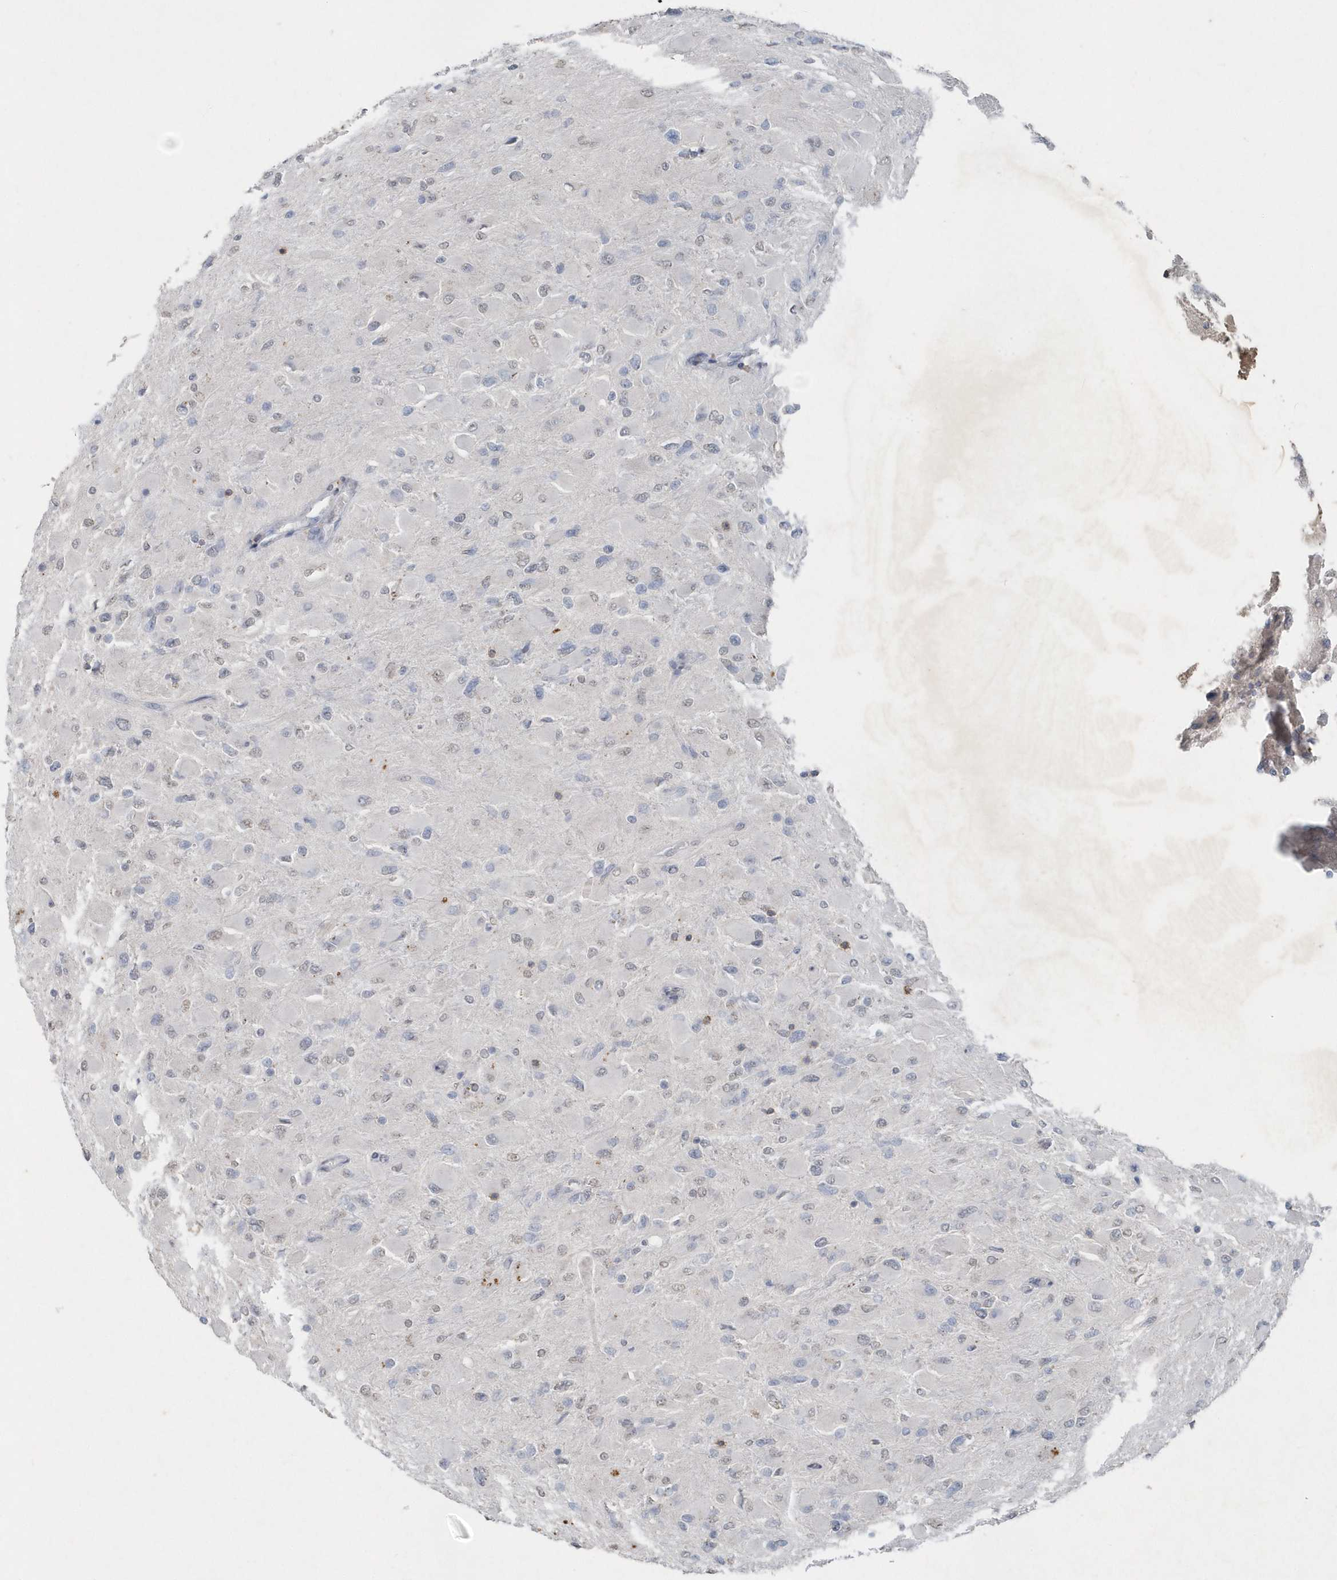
{"staining": {"intensity": "negative", "quantity": "none", "location": "none"}, "tissue": "glioma", "cell_type": "Tumor cells", "image_type": "cancer", "snomed": [{"axis": "morphology", "description": "Glioma, malignant, High grade"}, {"axis": "topography", "description": "Cerebral cortex"}], "caption": "High power microscopy histopathology image of an immunohistochemistry histopathology image of malignant glioma (high-grade), revealing no significant staining in tumor cells.", "gene": "PDCD1", "patient": {"sex": "female", "age": 36}}